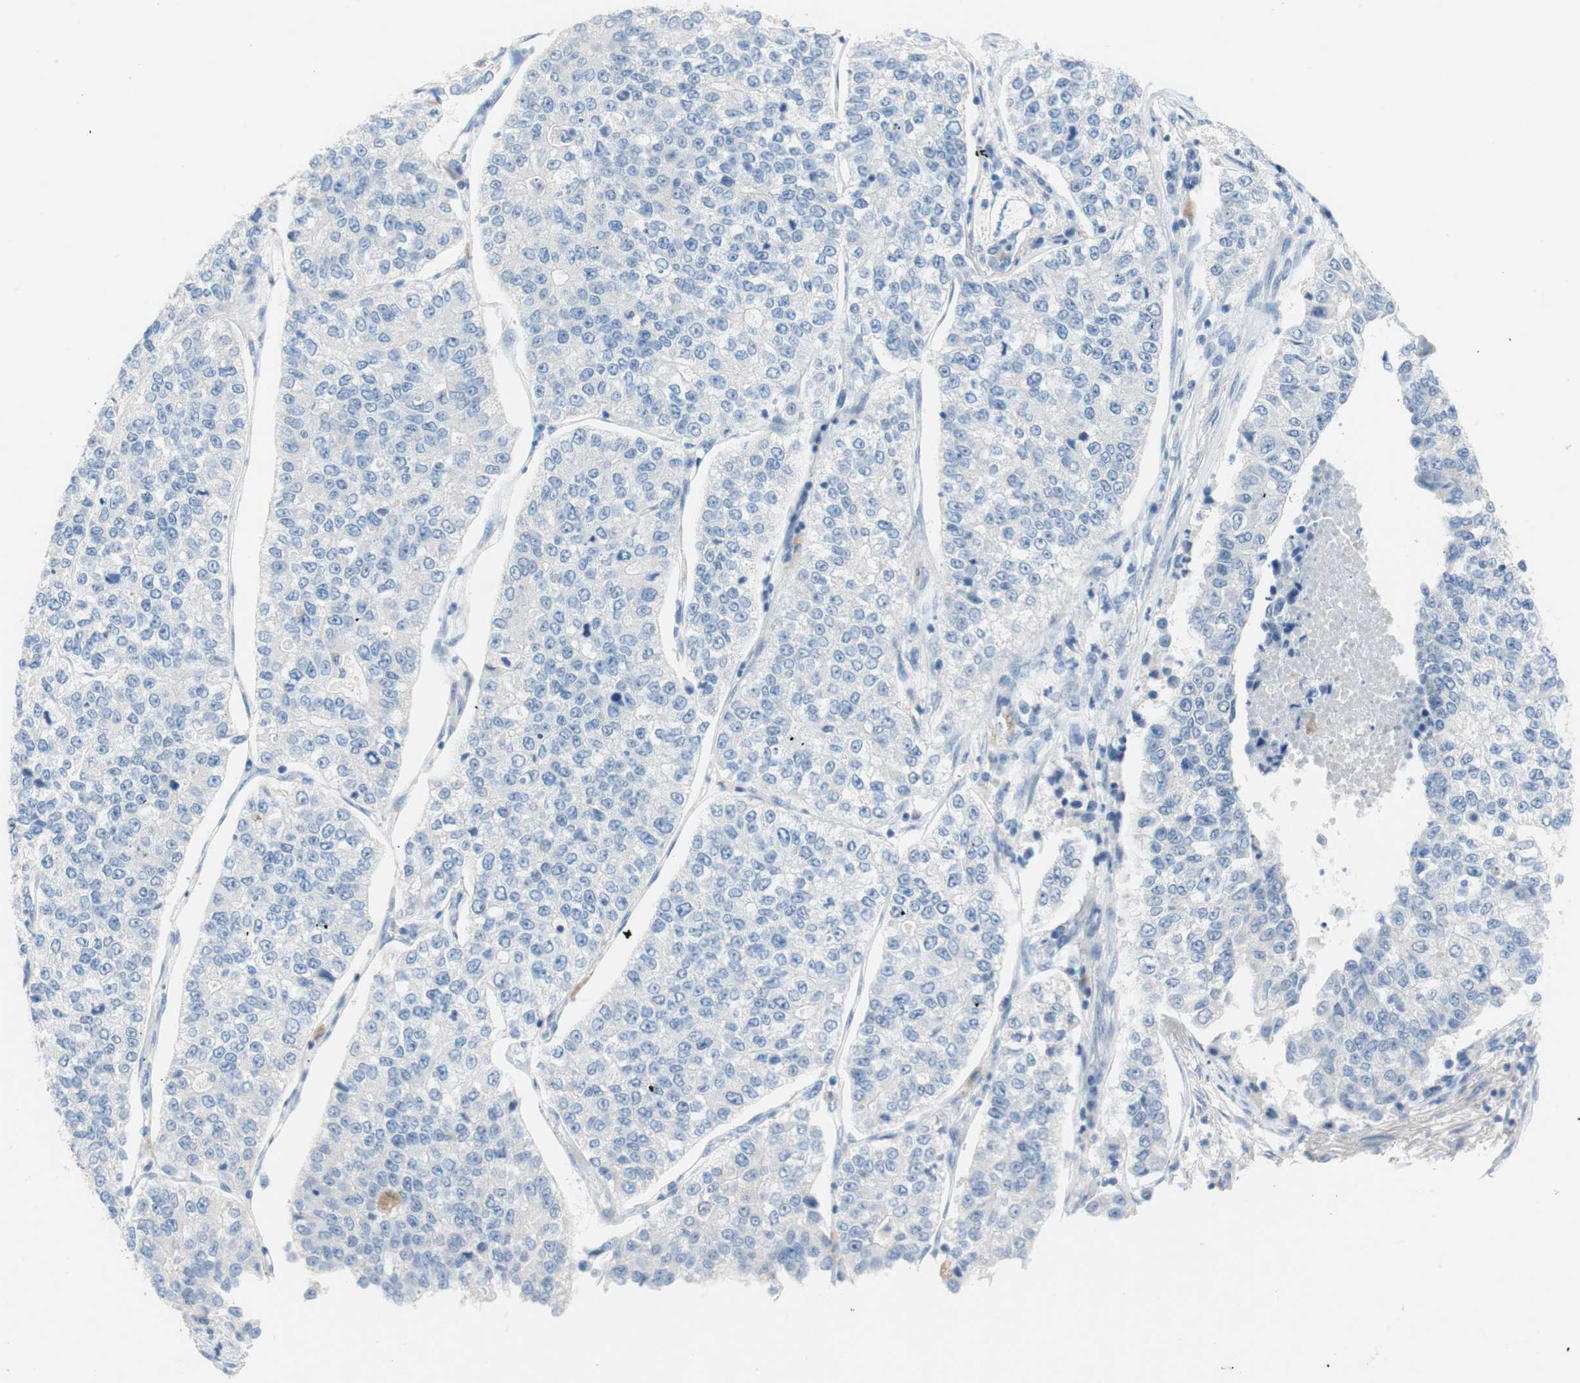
{"staining": {"intensity": "negative", "quantity": "none", "location": "none"}, "tissue": "lung cancer", "cell_type": "Tumor cells", "image_type": "cancer", "snomed": [{"axis": "morphology", "description": "Adenocarcinoma, NOS"}, {"axis": "topography", "description": "Lung"}], "caption": "Tumor cells show no significant expression in adenocarcinoma (lung).", "gene": "POLR2J3", "patient": {"sex": "male", "age": 49}}